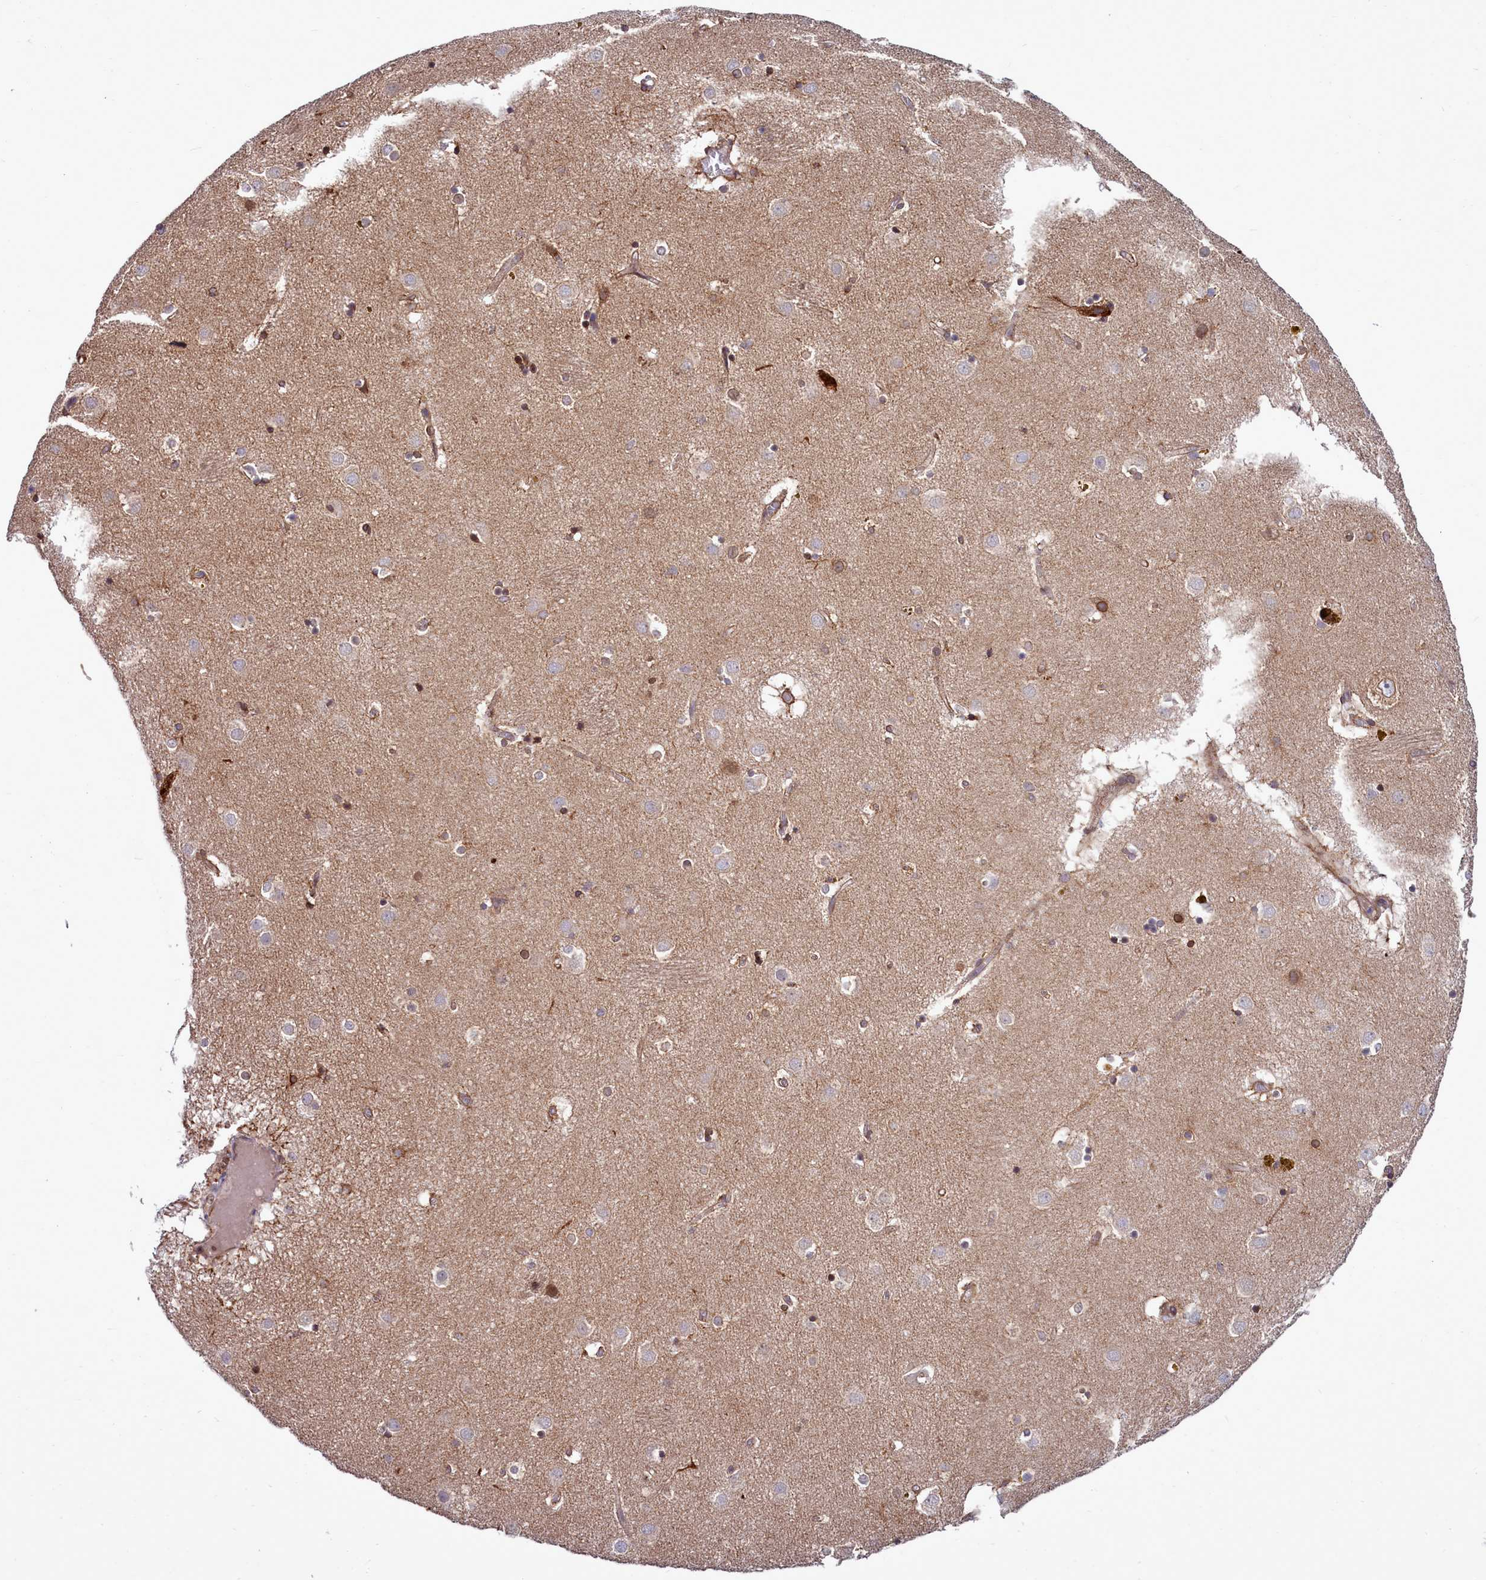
{"staining": {"intensity": "moderate", "quantity": "<25%", "location": "cytoplasmic/membranous,nuclear"}, "tissue": "caudate", "cell_type": "Glial cells", "image_type": "normal", "snomed": [{"axis": "morphology", "description": "Normal tissue, NOS"}, {"axis": "topography", "description": "Lateral ventricle wall"}], "caption": "Normal caudate shows moderate cytoplasmic/membranous,nuclear staining in approximately <25% of glial cells.", "gene": "RAPGEF4", "patient": {"sex": "male", "age": 70}}